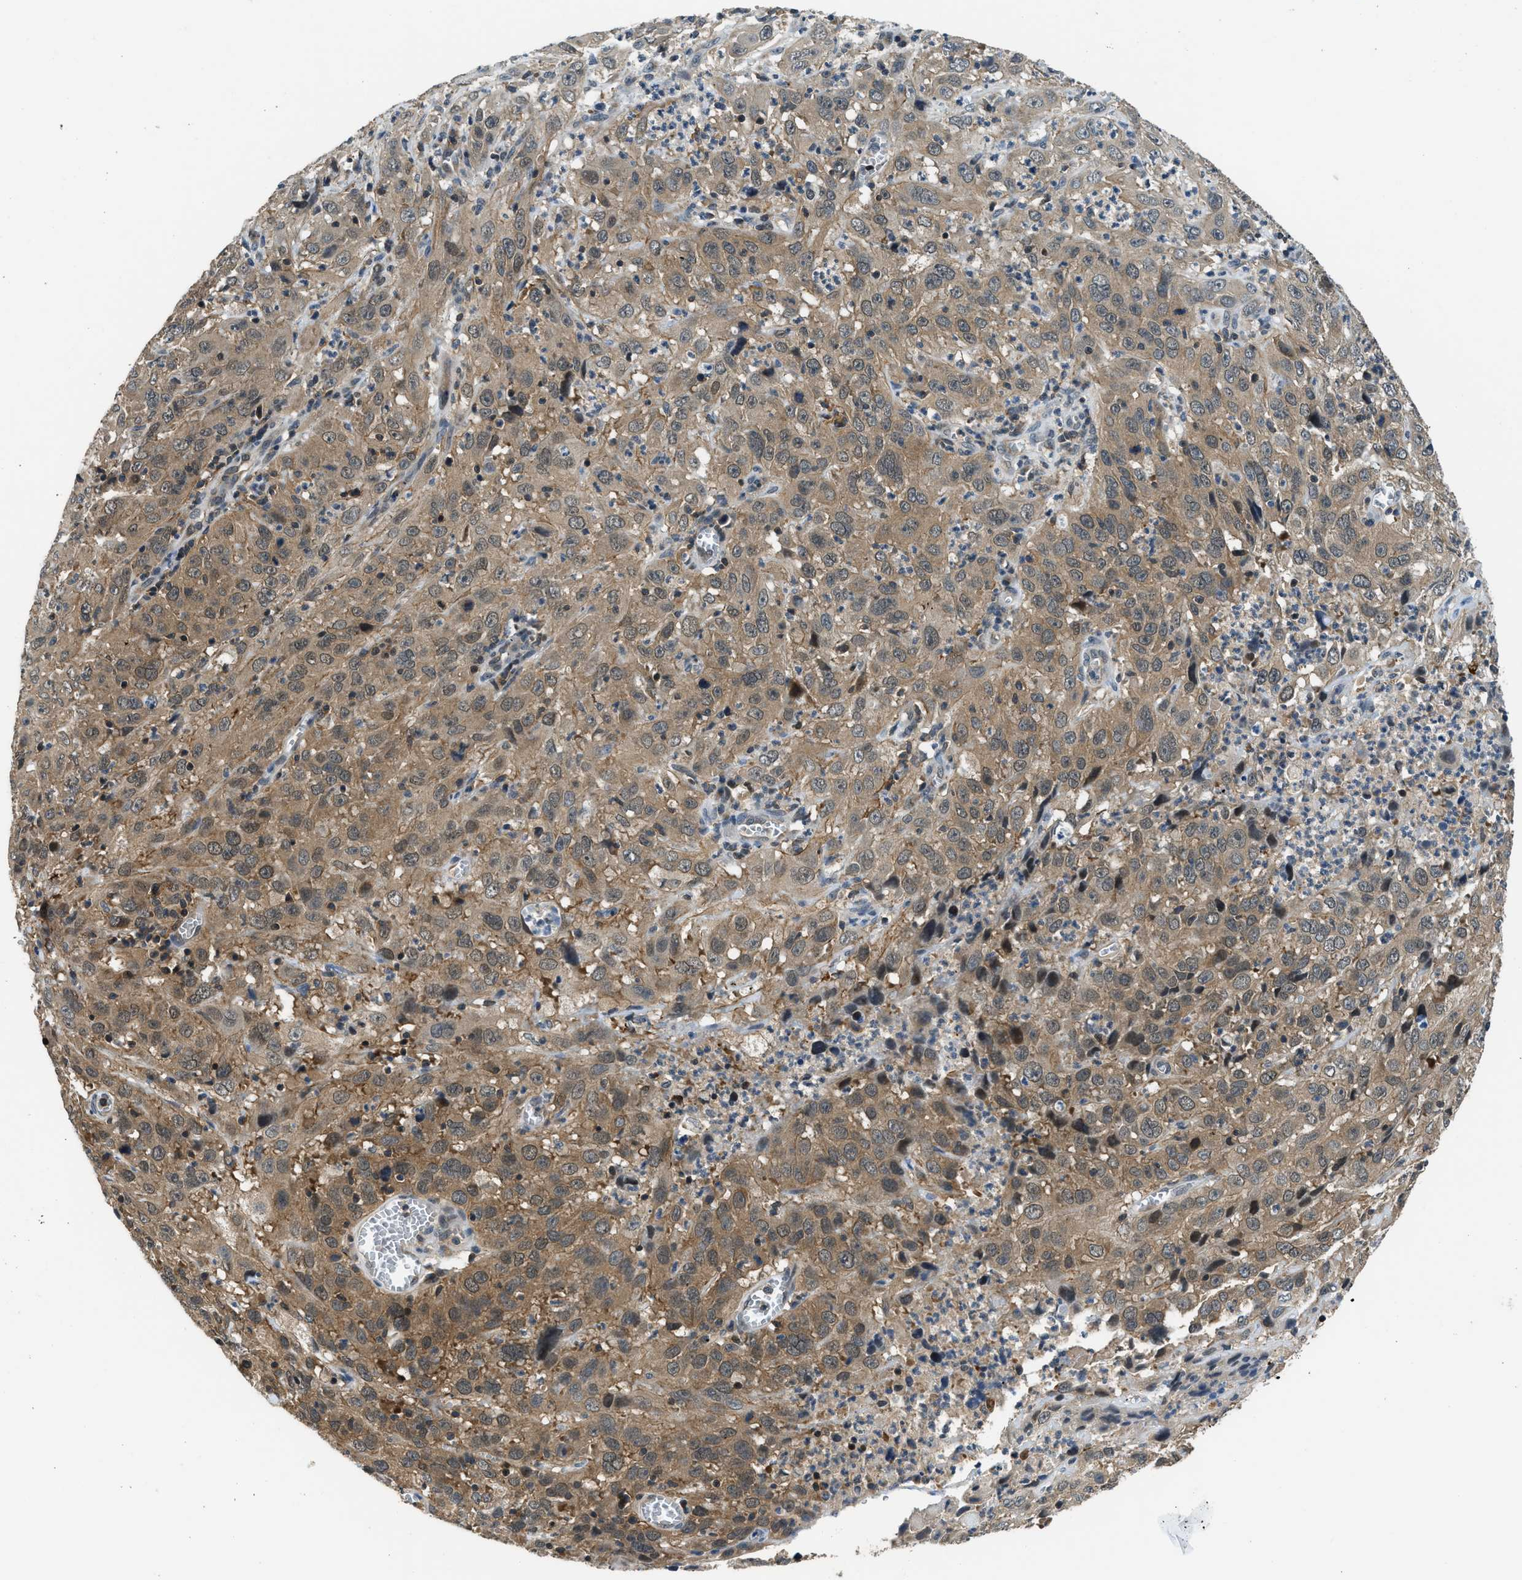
{"staining": {"intensity": "moderate", "quantity": ">75%", "location": "cytoplasmic/membranous"}, "tissue": "cervical cancer", "cell_type": "Tumor cells", "image_type": "cancer", "snomed": [{"axis": "morphology", "description": "Squamous cell carcinoma, NOS"}, {"axis": "topography", "description": "Cervix"}], "caption": "Brown immunohistochemical staining in human squamous cell carcinoma (cervical) reveals moderate cytoplasmic/membranous expression in approximately >75% of tumor cells. (brown staining indicates protein expression, while blue staining denotes nuclei).", "gene": "MTMR1", "patient": {"sex": "female", "age": 32}}